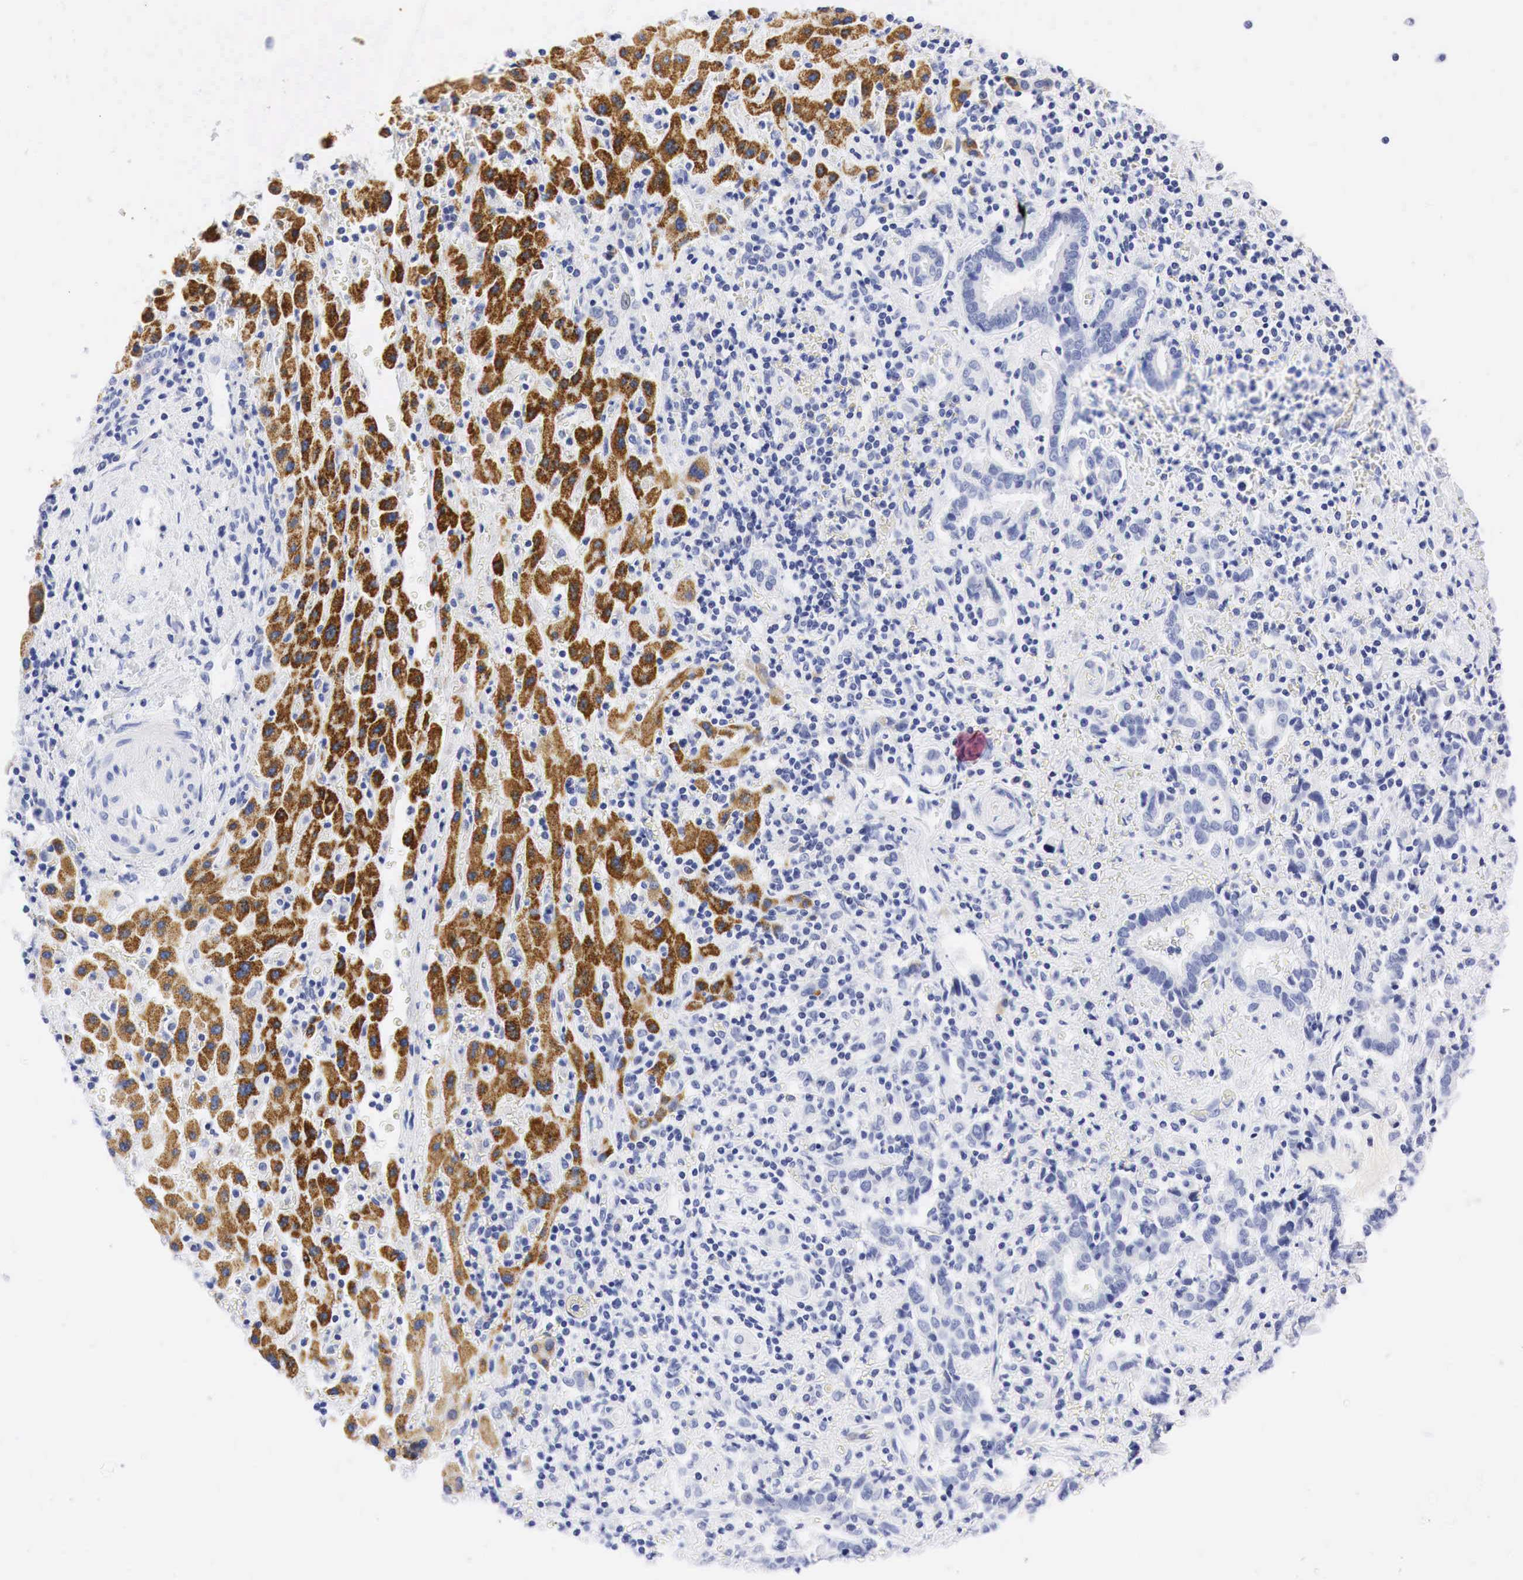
{"staining": {"intensity": "negative", "quantity": "none", "location": "none"}, "tissue": "liver cancer", "cell_type": "Tumor cells", "image_type": "cancer", "snomed": [{"axis": "morphology", "description": "Cholangiocarcinoma"}, {"axis": "topography", "description": "Liver"}], "caption": "Immunohistochemical staining of human liver cancer exhibits no significant positivity in tumor cells. (Brightfield microscopy of DAB immunohistochemistry at high magnification).", "gene": "NKX2-1", "patient": {"sex": "male", "age": 57}}